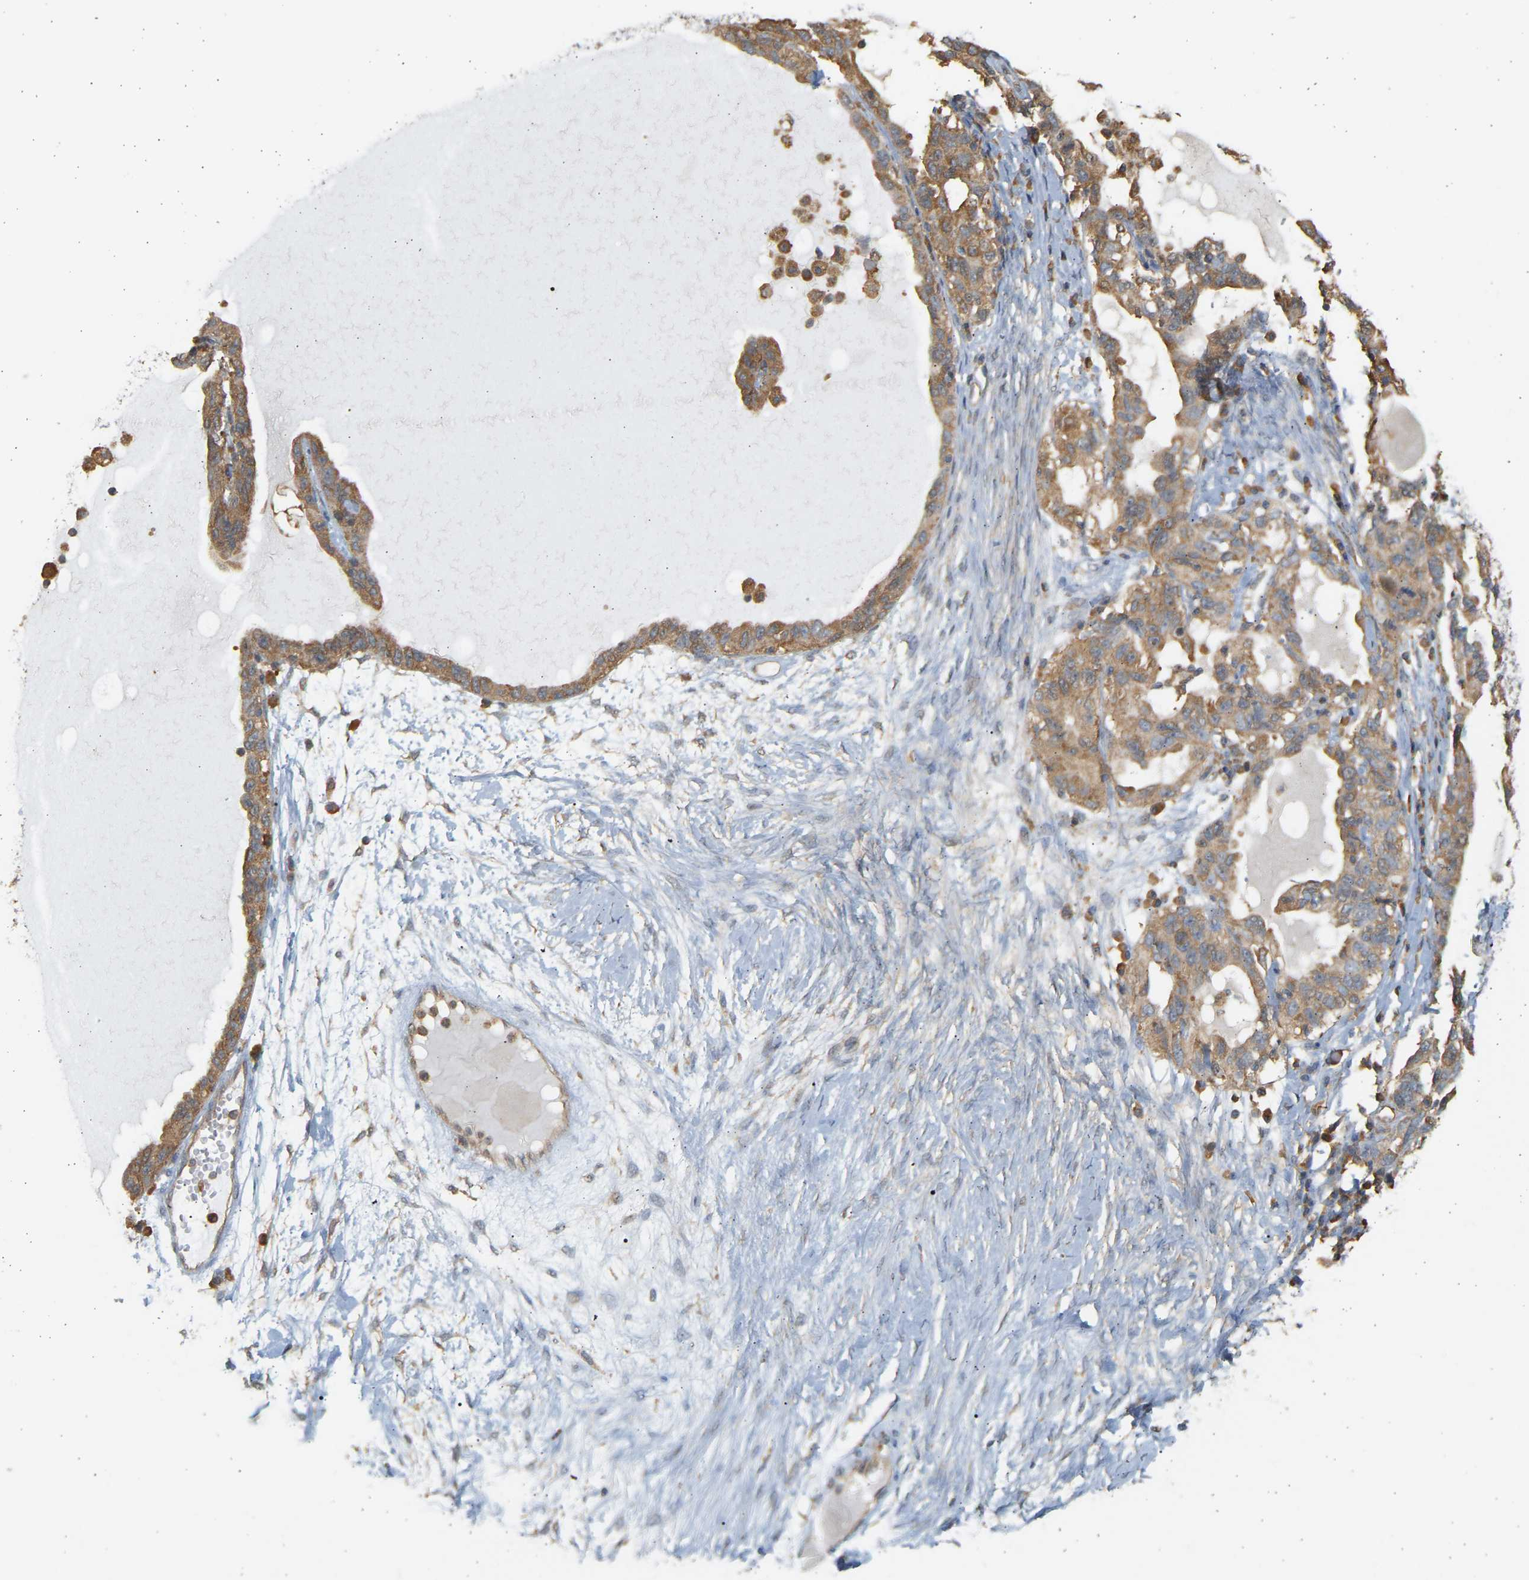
{"staining": {"intensity": "moderate", "quantity": ">75%", "location": "cytoplasmic/membranous"}, "tissue": "ovarian cancer", "cell_type": "Tumor cells", "image_type": "cancer", "snomed": [{"axis": "morphology", "description": "Cystadenocarcinoma, serous, NOS"}, {"axis": "topography", "description": "Ovary"}], "caption": "About >75% of tumor cells in serous cystadenocarcinoma (ovarian) reveal moderate cytoplasmic/membranous protein staining as visualized by brown immunohistochemical staining.", "gene": "B4GALT6", "patient": {"sex": "female", "age": 82}}